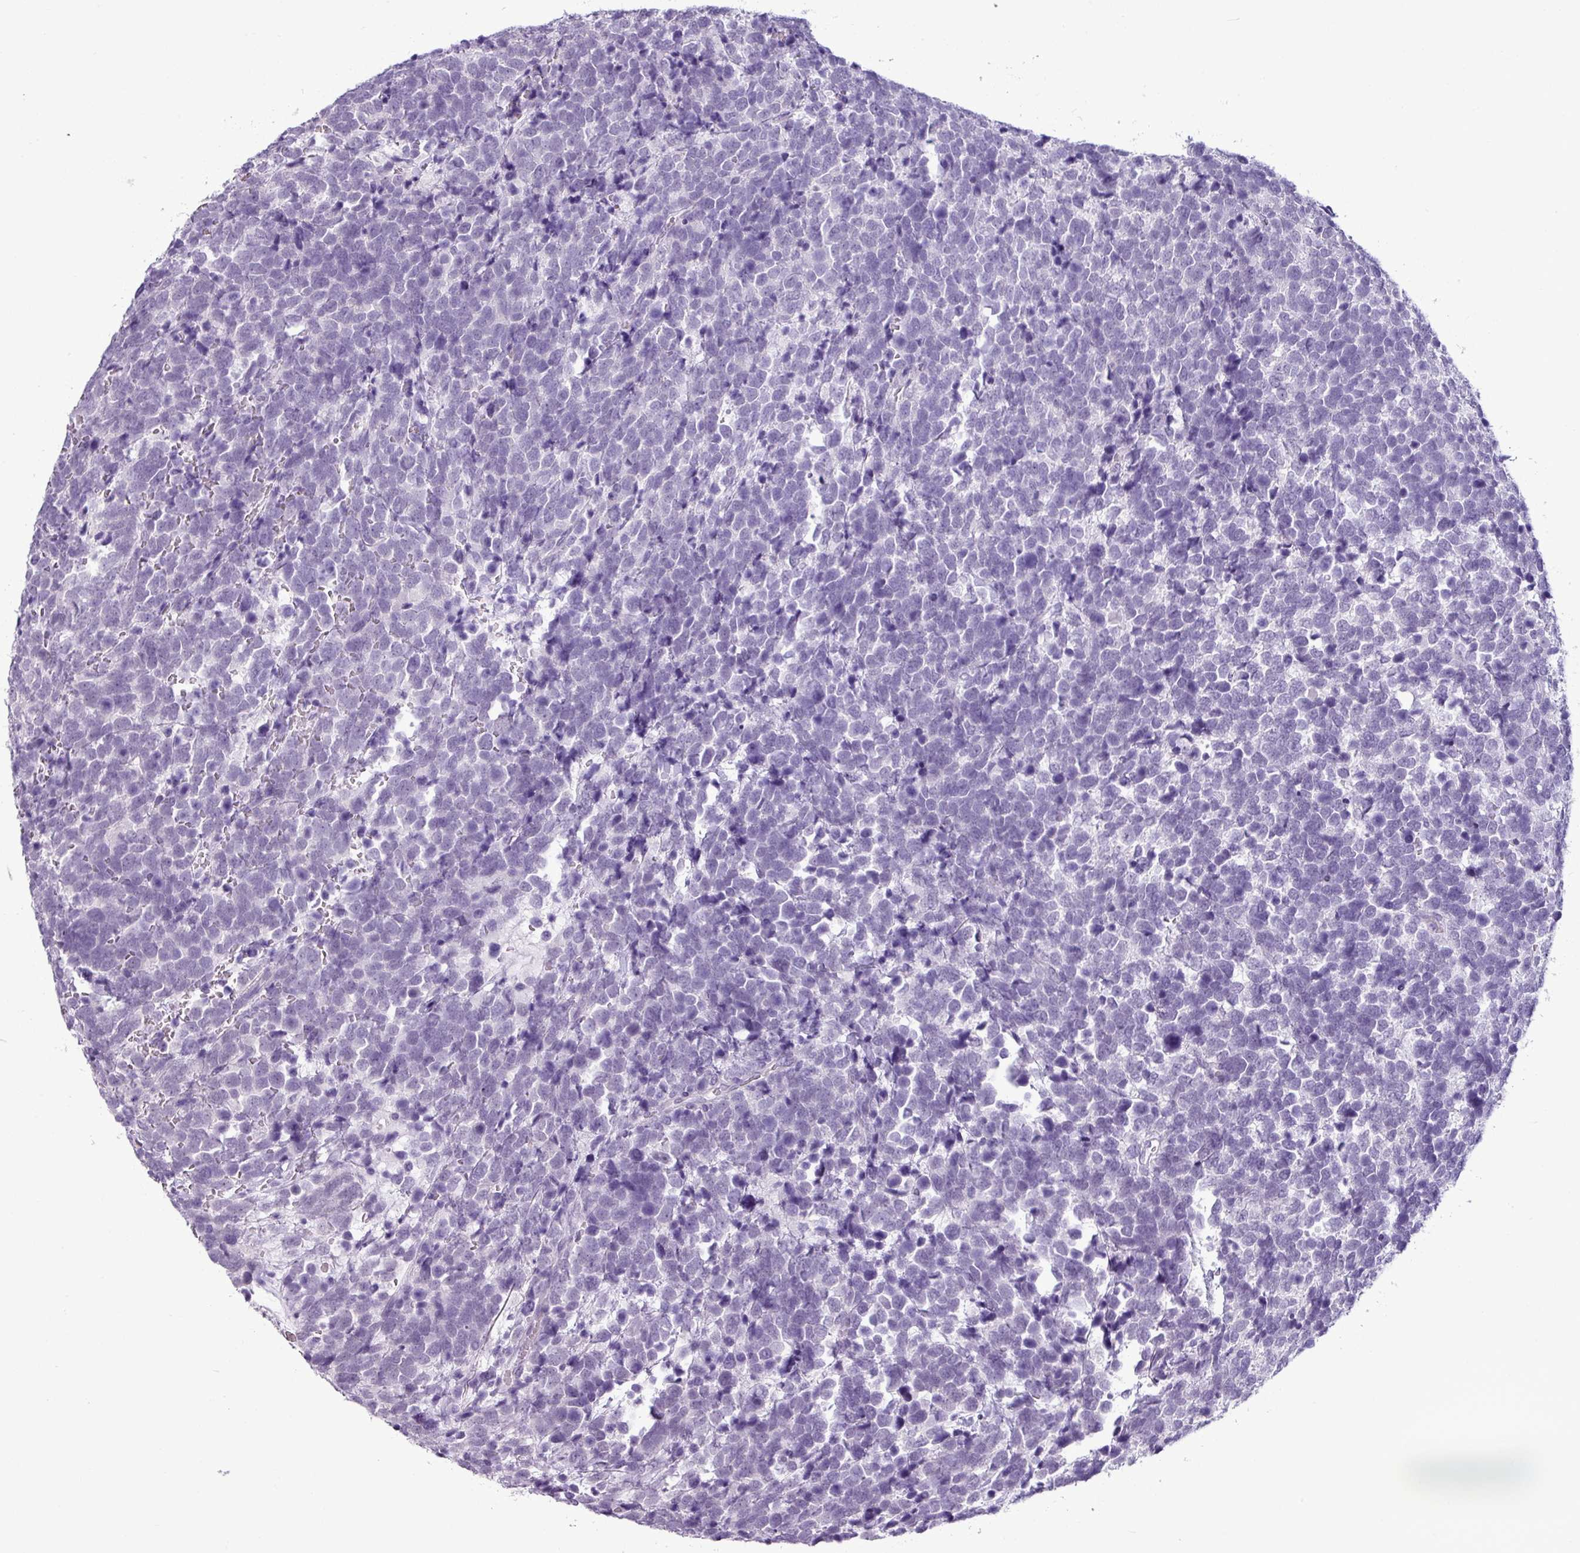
{"staining": {"intensity": "negative", "quantity": "none", "location": "none"}, "tissue": "urothelial cancer", "cell_type": "Tumor cells", "image_type": "cancer", "snomed": [{"axis": "morphology", "description": "Urothelial carcinoma, High grade"}, {"axis": "topography", "description": "Urinary bladder"}], "caption": "Tumor cells are negative for protein expression in human high-grade urothelial carcinoma.", "gene": "AMY2A", "patient": {"sex": "female", "age": 82}}